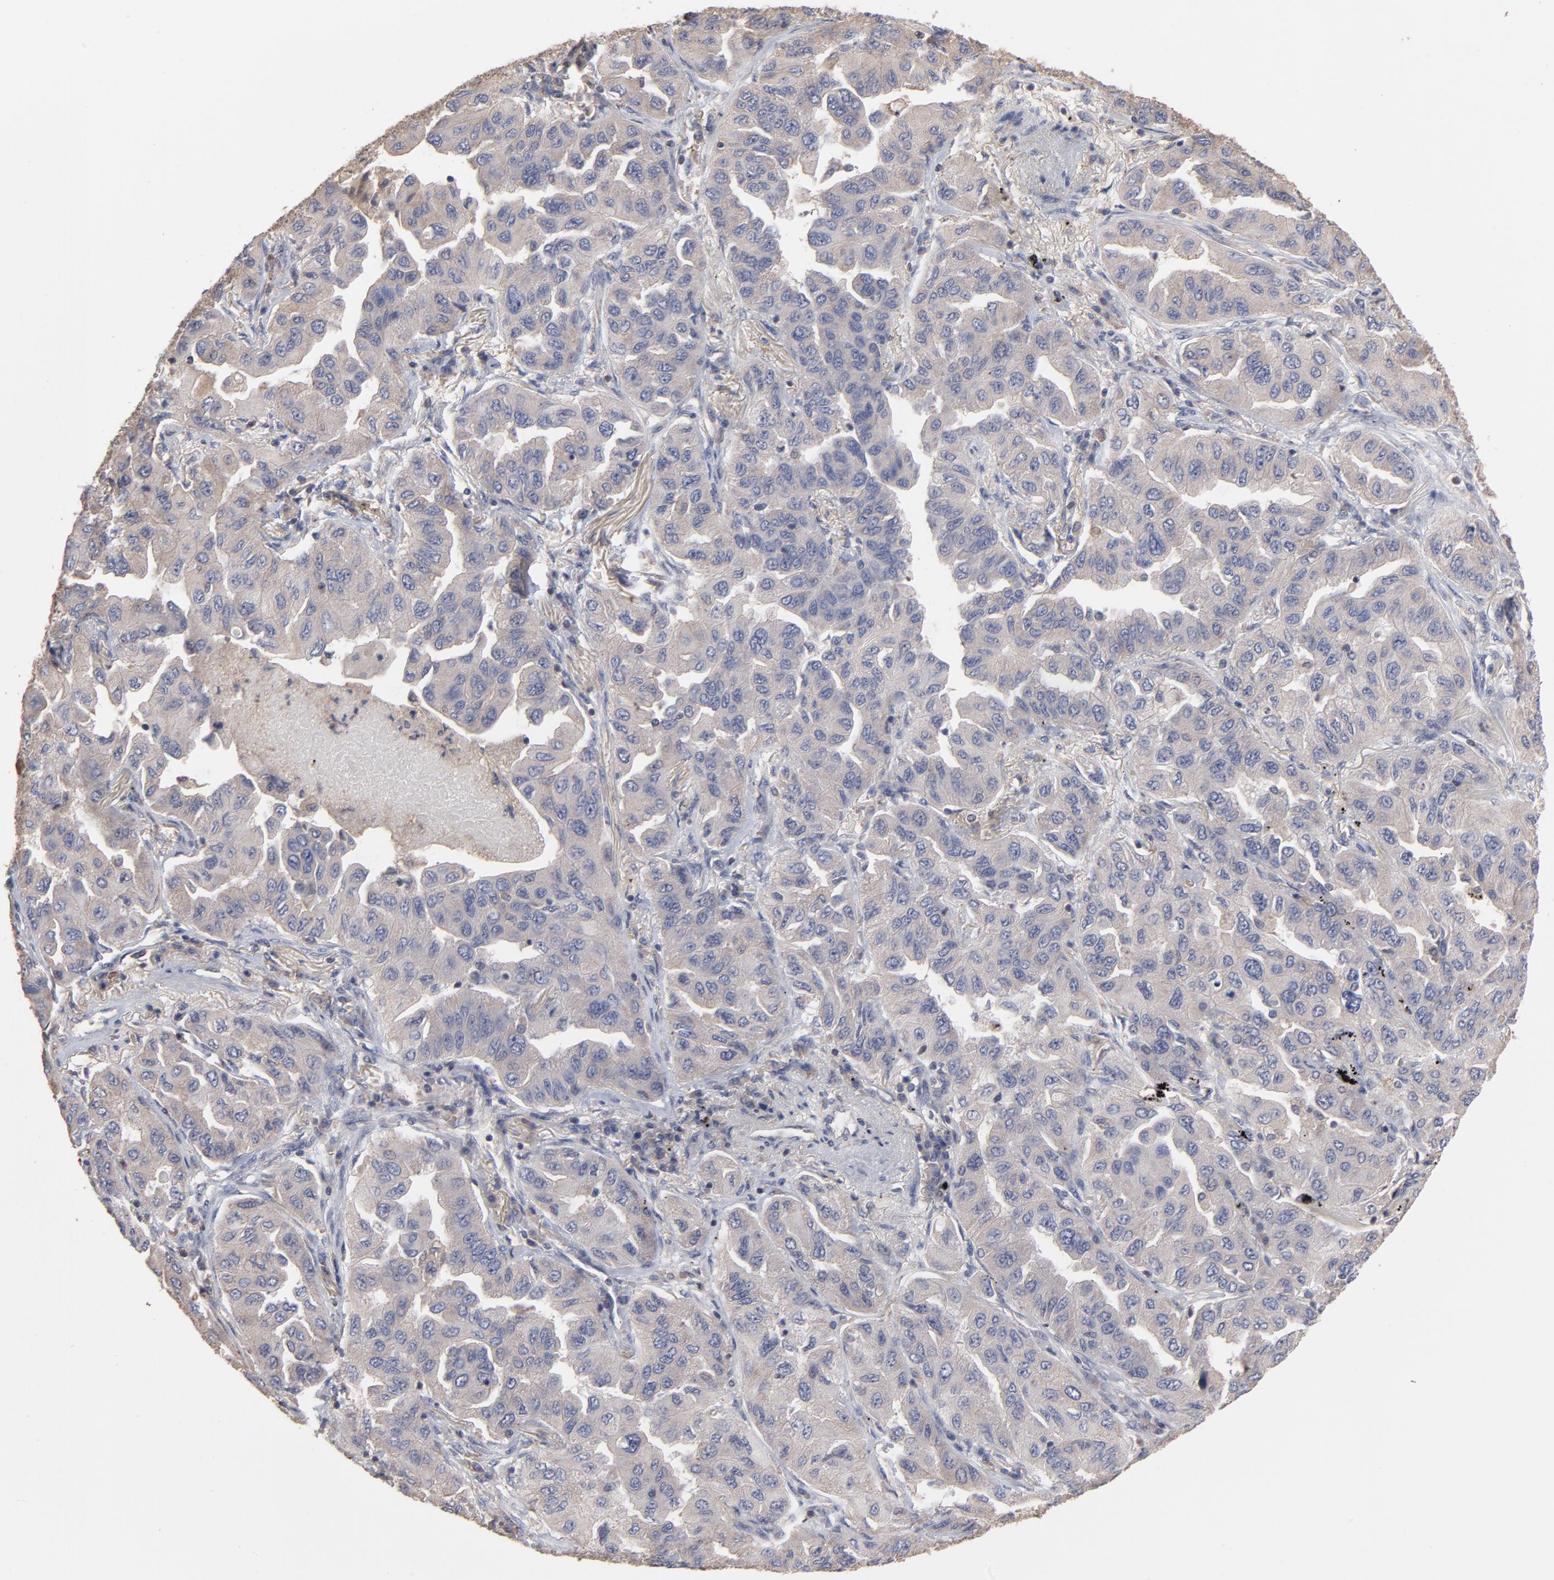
{"staining": {"intensity": "weak", "quantity": ">75%", "location": "cytoplasmic/membranous"}, "tissue": "lung cancer", "cell_type": "Tumor cells", "image_type": "cancer", "snomed": [{"axis": "morphology", "description": "Adenocarcinoma, NOS"}, {"axis": "topography", "description": "Lung"}], "caption": "An immunohistochemistry (IHC) photomicrograph of neoplastic tissue is shown. Protein staining in brown labels weak cytoplasmic/membranous positivity in lung adenocarcinoma within tumor cells. The staining is performed using DAB (3,3'-diaminobenzidine) brown chromogen to label protein expression. The nuclei are counter-stained blue using hematoxylin.", "gene": "TANGO2", "patient": {"sex": "female", "age": 65}}